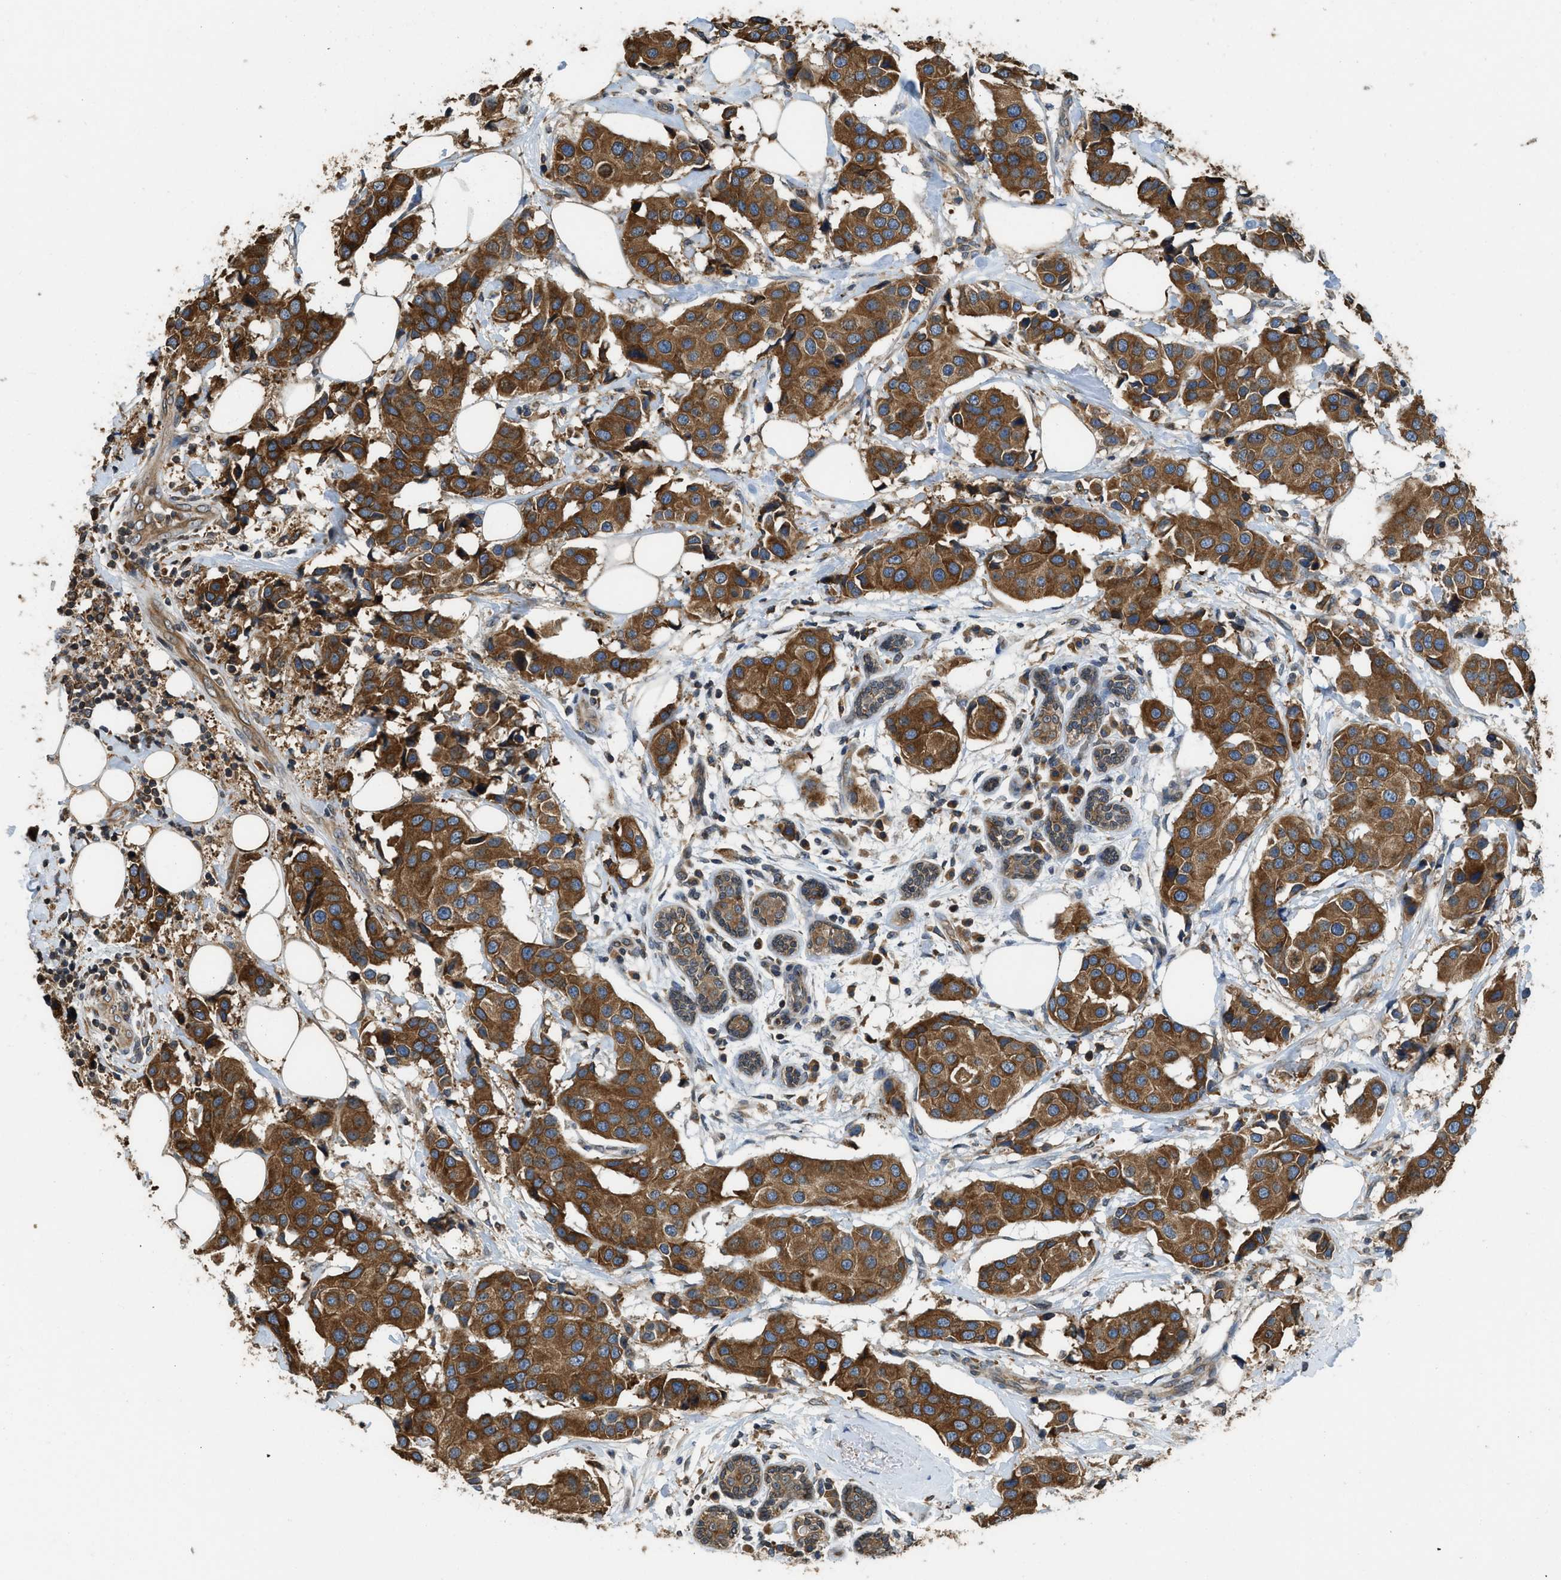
{"staining": {"intensity": "strong", "quantity": ">75%", "location": "cytoplasmic/membranous"}, "tissue": "breast cancer", "cell_type": "Tumor cells", "image_type": "cancer", "snomed": [{"axis": "morphology", "description": "Normal tissue, NOS"}, {"axis": "morphology", "description": "Duct carcinoma"}, {"axis": "topography", "description": "Breast"}], "caption": "High-power microscopy captured an immunohistochemistry photomicrograph of breast cancer, revealing strong cytoplasmic/membranous positivity in about >75% of tumor cells. Immunohistochemistry (ihc) stains the protein of interest in brown and the nuclei are stained blue.", "gene": "BCAP31", "patient": {"sex": "female", "age": 39}}